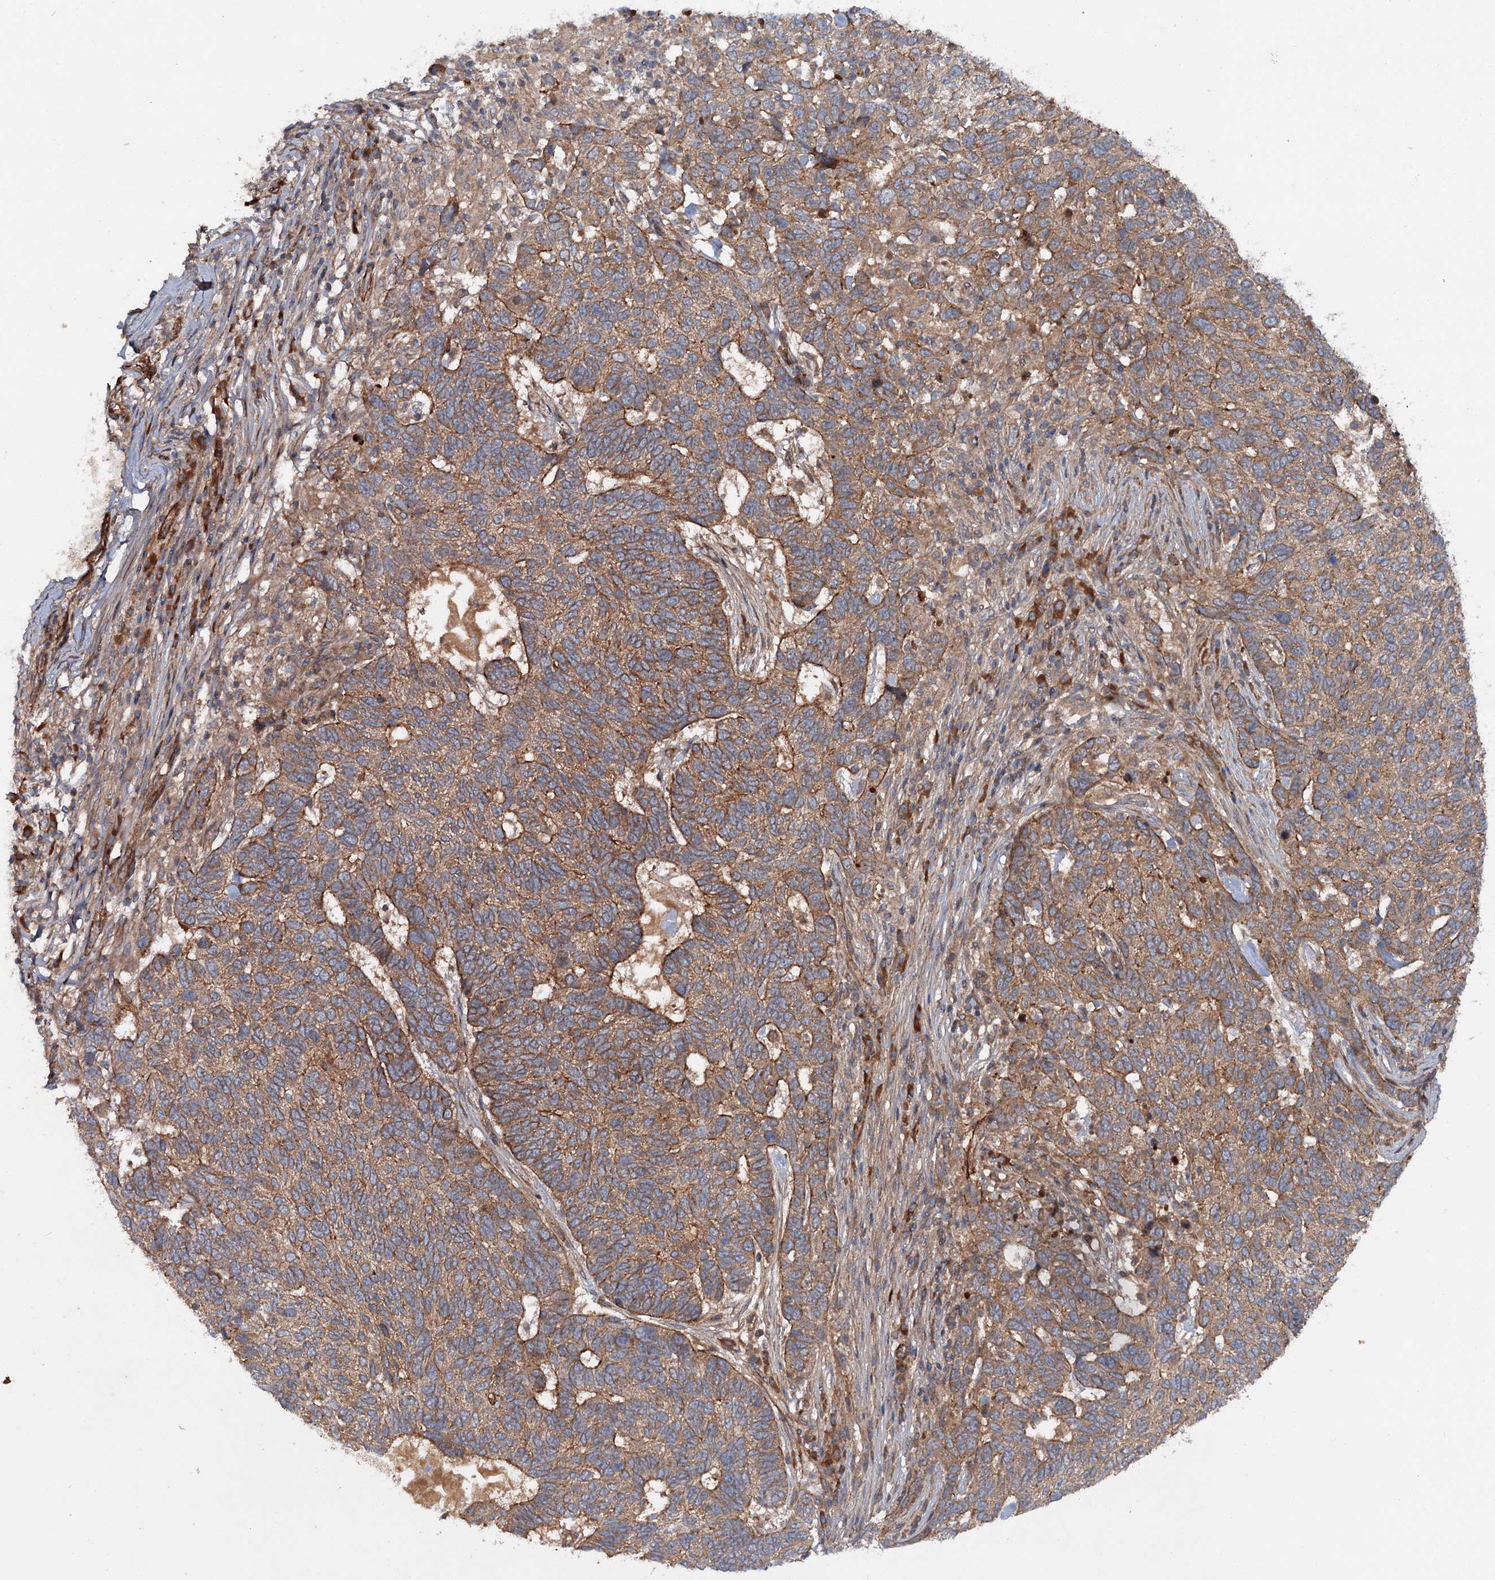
{"staining": {"intensity": "moderate", "quantity": ">75%", "location": "cytoplasmic/membranous"}, "tissue": "skin cancer", "cell_type": "Tumor cells", "image_type": "cancer", "snomed": [{"axis": "morphology", "description": "Basal cell carcinoma"}, {"axis": "topography", "description": "Skin"}], "caption": "A histopathology image of human skin cancer (basal cell carcinoma) stained for a protein shows moderate cytoplasmic/membranous brown staining in tumor cells. (Brightfield microscopy of DAB IHC at high magnification).", "gene": "ADGRG4", "patient": {"sex": "female", "age": 65}}